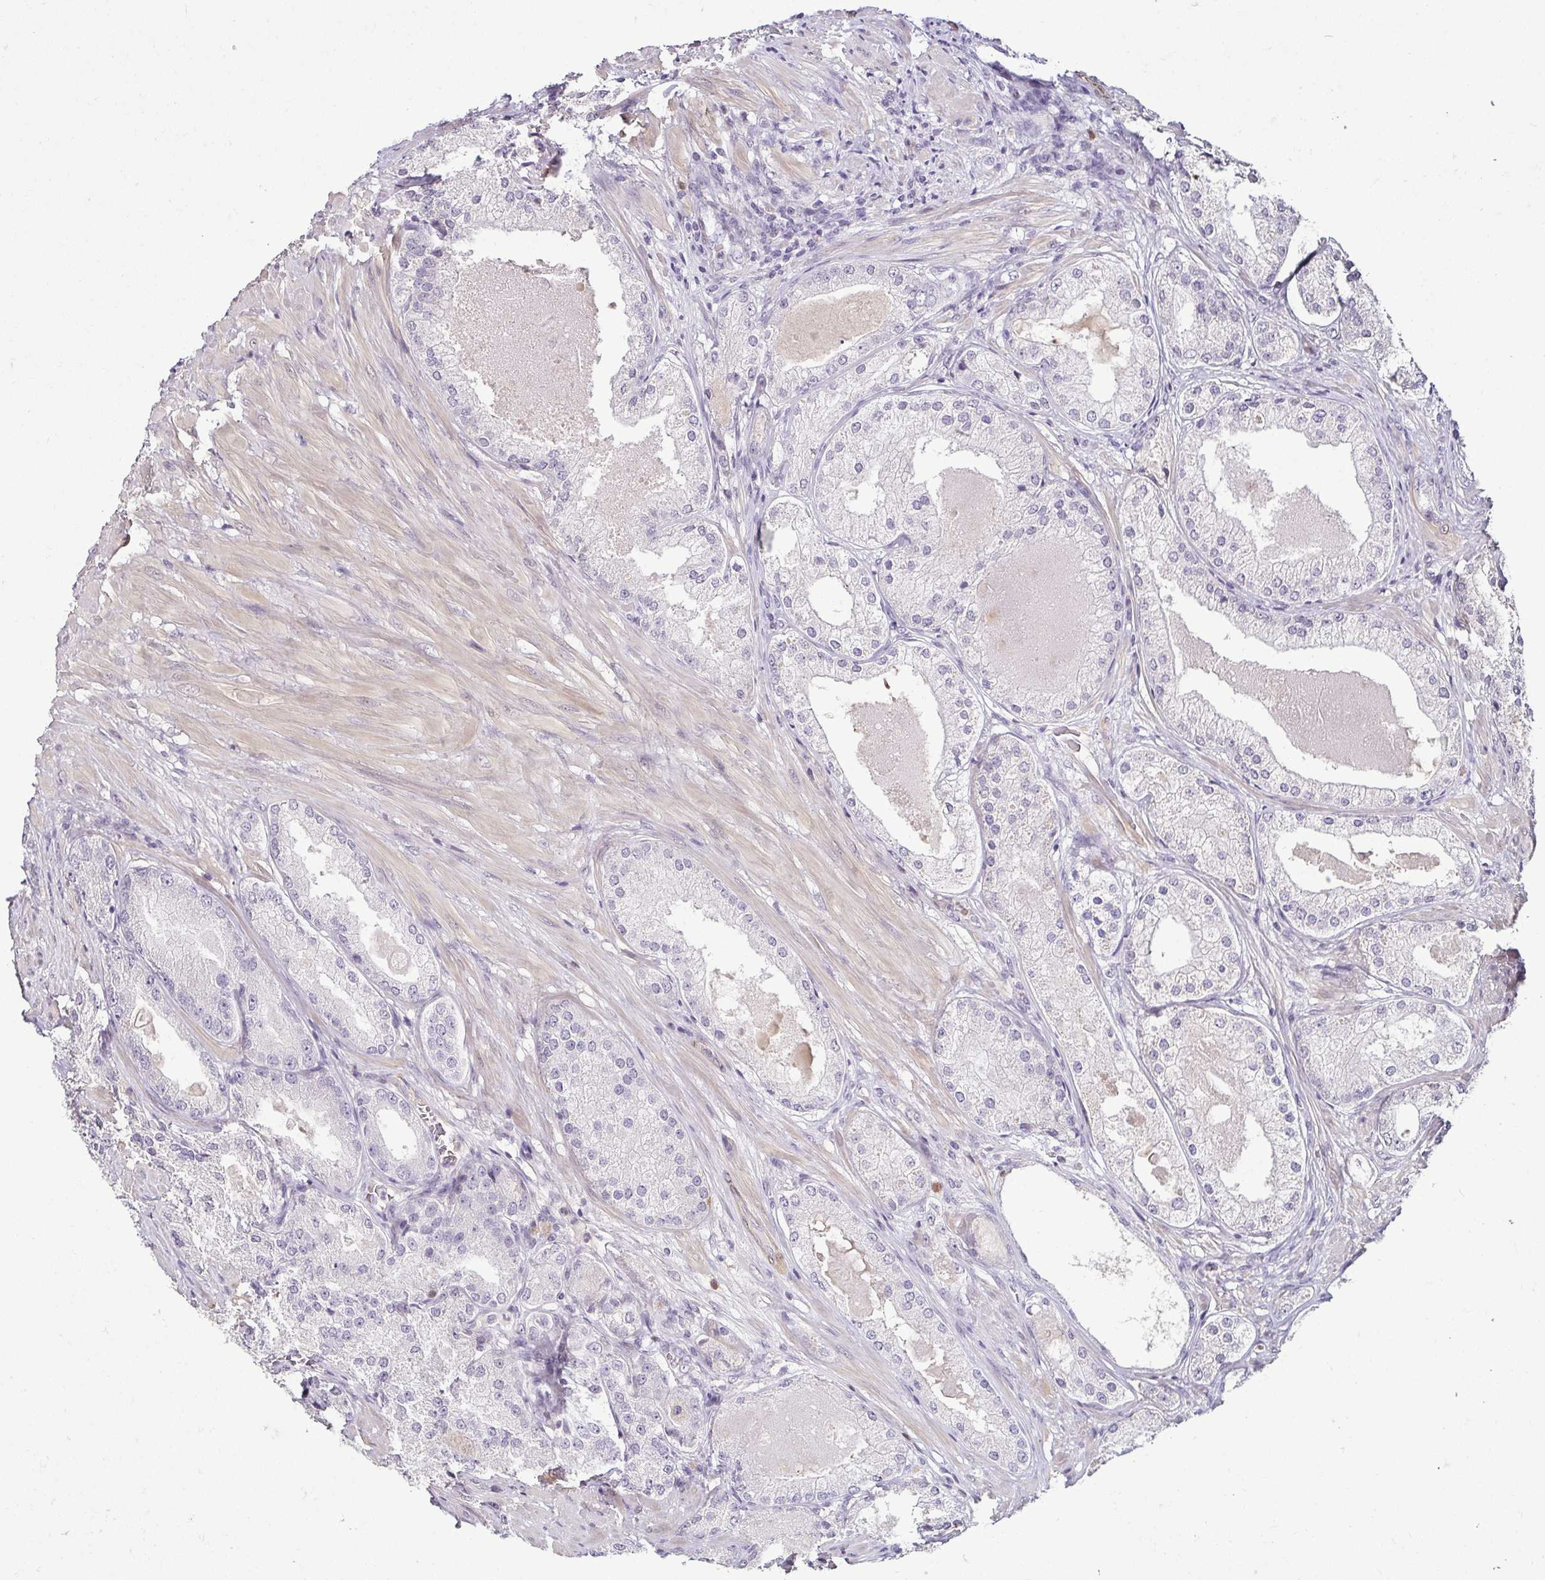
{"staining": {"intensity": "negative", "quantity": "none", "location": "none"}, "tissue": "prostate cancer", "cell_type": "Tumor cells", "image_type": "cancer", "snomed": [{"axis": "morphology", "description": "Adenocarcinoma, Low grade"}, {"axis": "topography", "description": "Prostate"}], "caption": "DAB (3,3'-diaminobenzidine) immunohistochemical staining of human adenocarcinoma (low-grade) (prostate) demonstrates no significant staining in tumor cells. The staining was performed using DAB to visualize the protein expression in brown, while the nuclei were stained in blue with hematoxylin (Magnification: 20x).", "gene": "HOPX", "patient": {"sex": "male", "age": 68}}